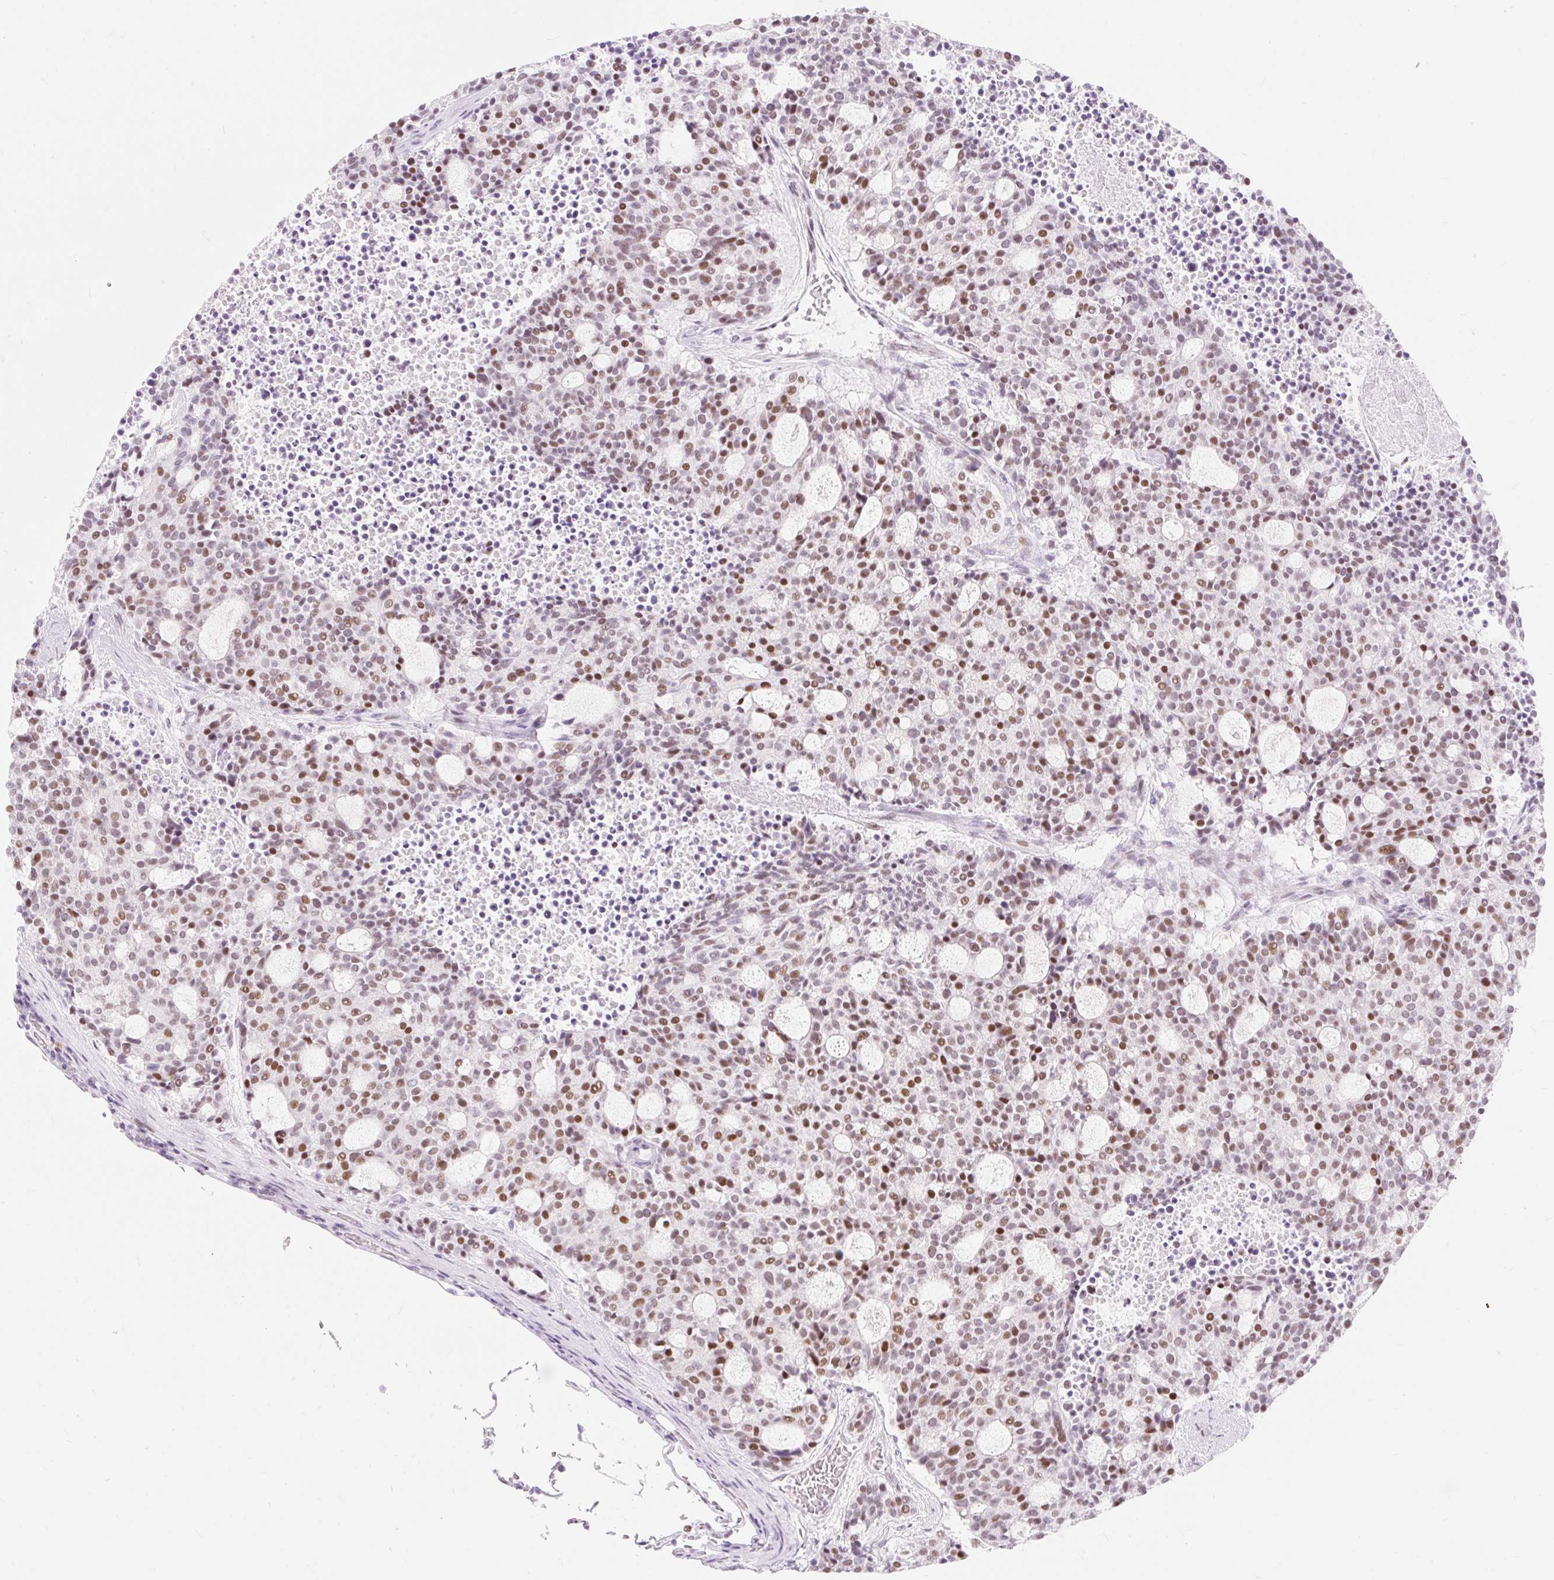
{"staining": {"intensity": "moderate", "quantity": ">75%", "location": "nuclear"}, "tissue": "carcinoid", "cell_type": "Tumor cells", "image_type": "cancer", "snomed": [{"axis": "morphology", "description": "Carcinoid, malignant, NOS"}, {"axis": "topography", "description": "Pancreas"}], "caption": "Approximately >75% of tumor cells in carcinoid show moderate nuclear protein staining as visualized by brown immunohistochemical staining.", "gene": "H2BW1", "patient": {"sex": "female", "age": 54}}